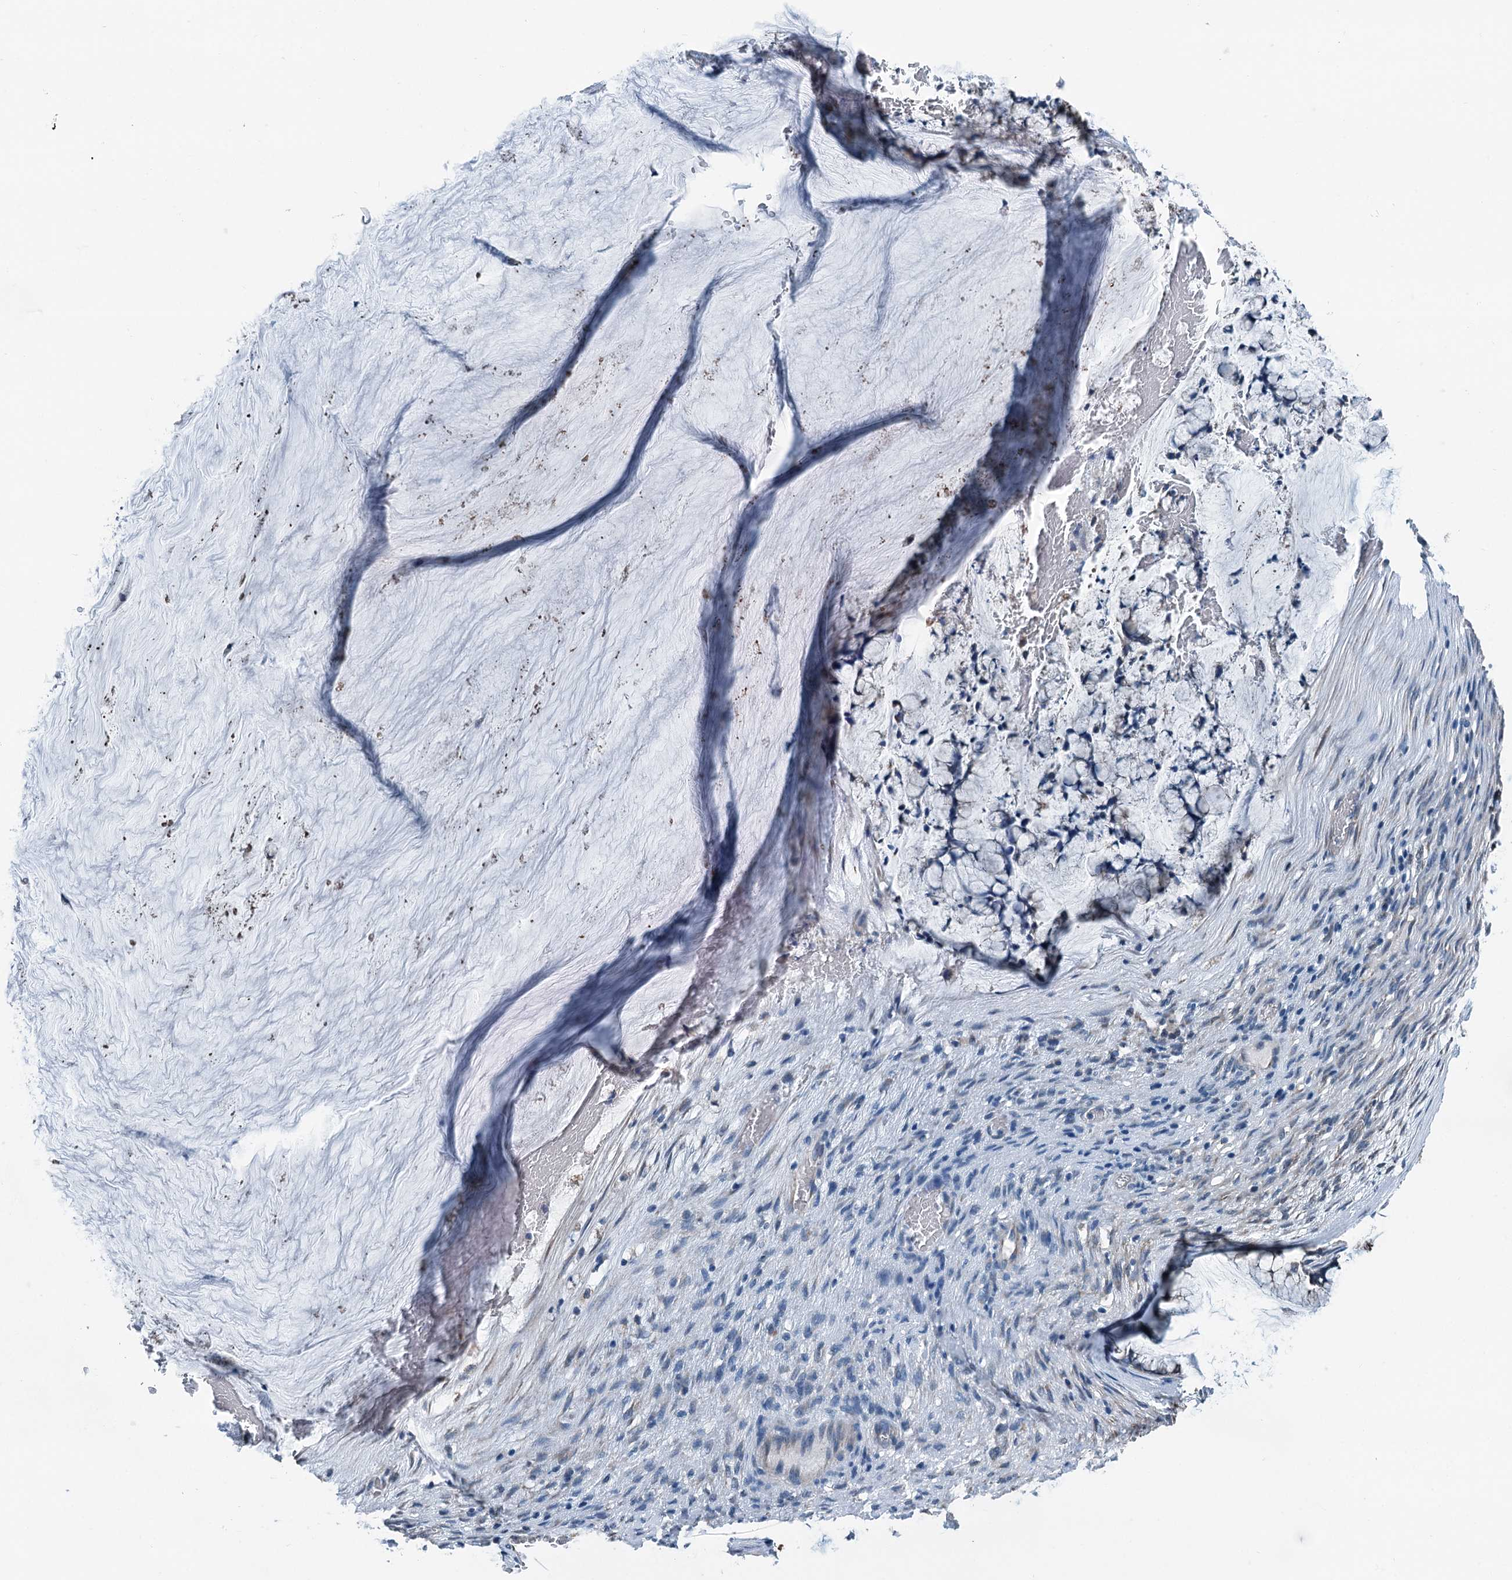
{"staining": {"intensity": "negative", "quantity": "none", "location": "none"}, "tissue": "ovarian cancer", "cell_type": "Tumor cells", "image_type": "cancer", "snomed": [{"axis": "morphology", "description": "Cystadenocarcinoma, mucinous, NOS"}, {"axis": "topography", "description": "Ovary"}], "caption": "Histopathology image shows no significant protein positivity in tumor cells of ovarian mucinous cystadenocarcinoma. (Stains: DAB immunohistochemistry with hematoxylin counter stain, Microscopy: brightfield microscopy at high magnification).", "gene": "TRPT1", "patient": {"sex": "female", "age": 42}}